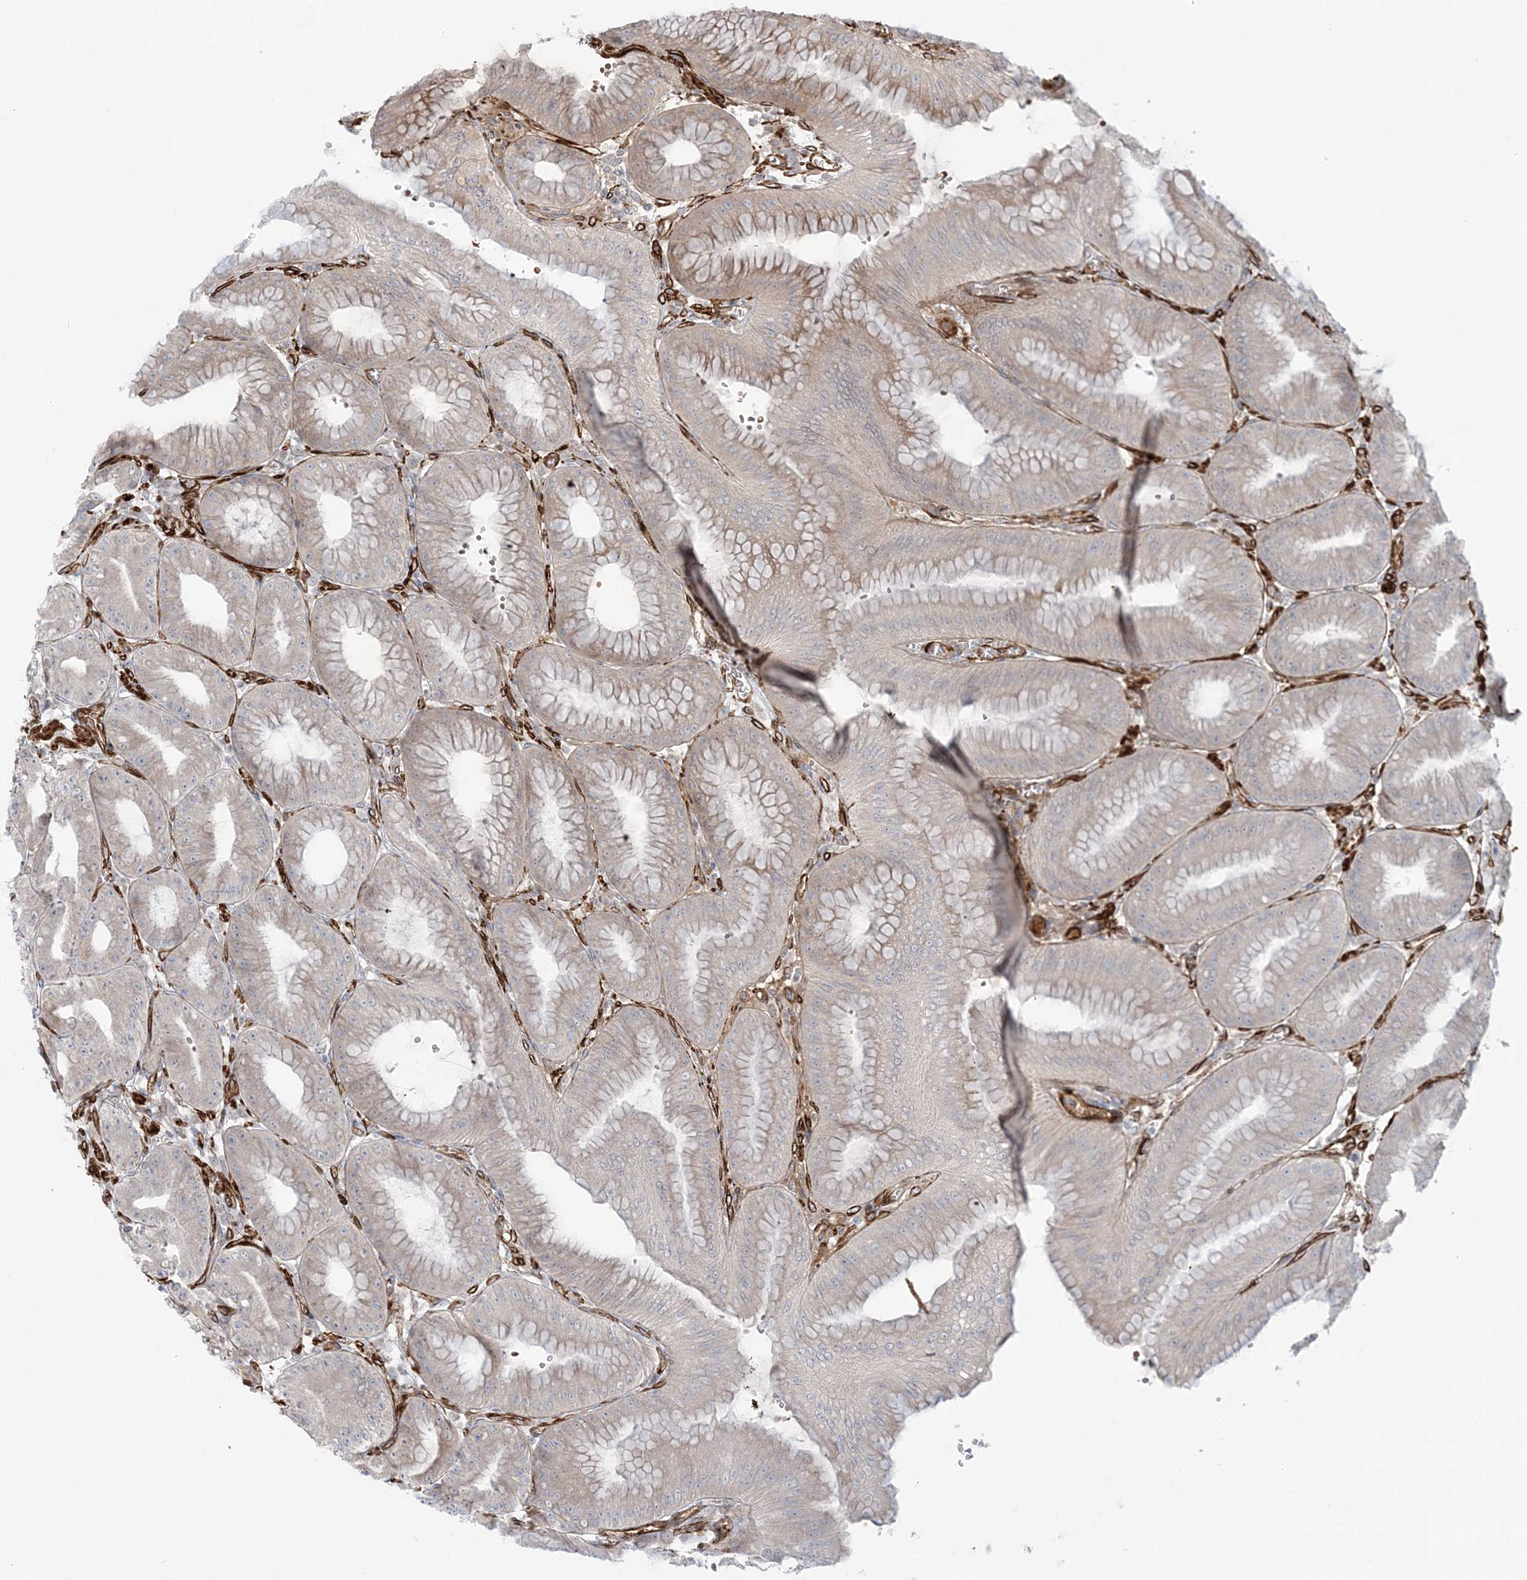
{"staining": {"intensity": "moderate", "quantity": "25%-75%", "location": "cytoplasmic/membranous"}, "tissue": "stomach", "cell_type": "Glandular cells", "image_type": "normal", "snomed": [{"axis": "morphology", "description": "Normal tissue, NOS"}, {"axis": "topography", "description": "Stomach, lower"}], "caption": "Moderate cytoplasmic/membranous staining is appreciated in approximately 25%-75% of glandular cells in benign stomach. The protein is shown in brown color, while the nuclei are stained blue.", "gene": "NUDT9", "patient": {"sex": "male", "age": 71}}